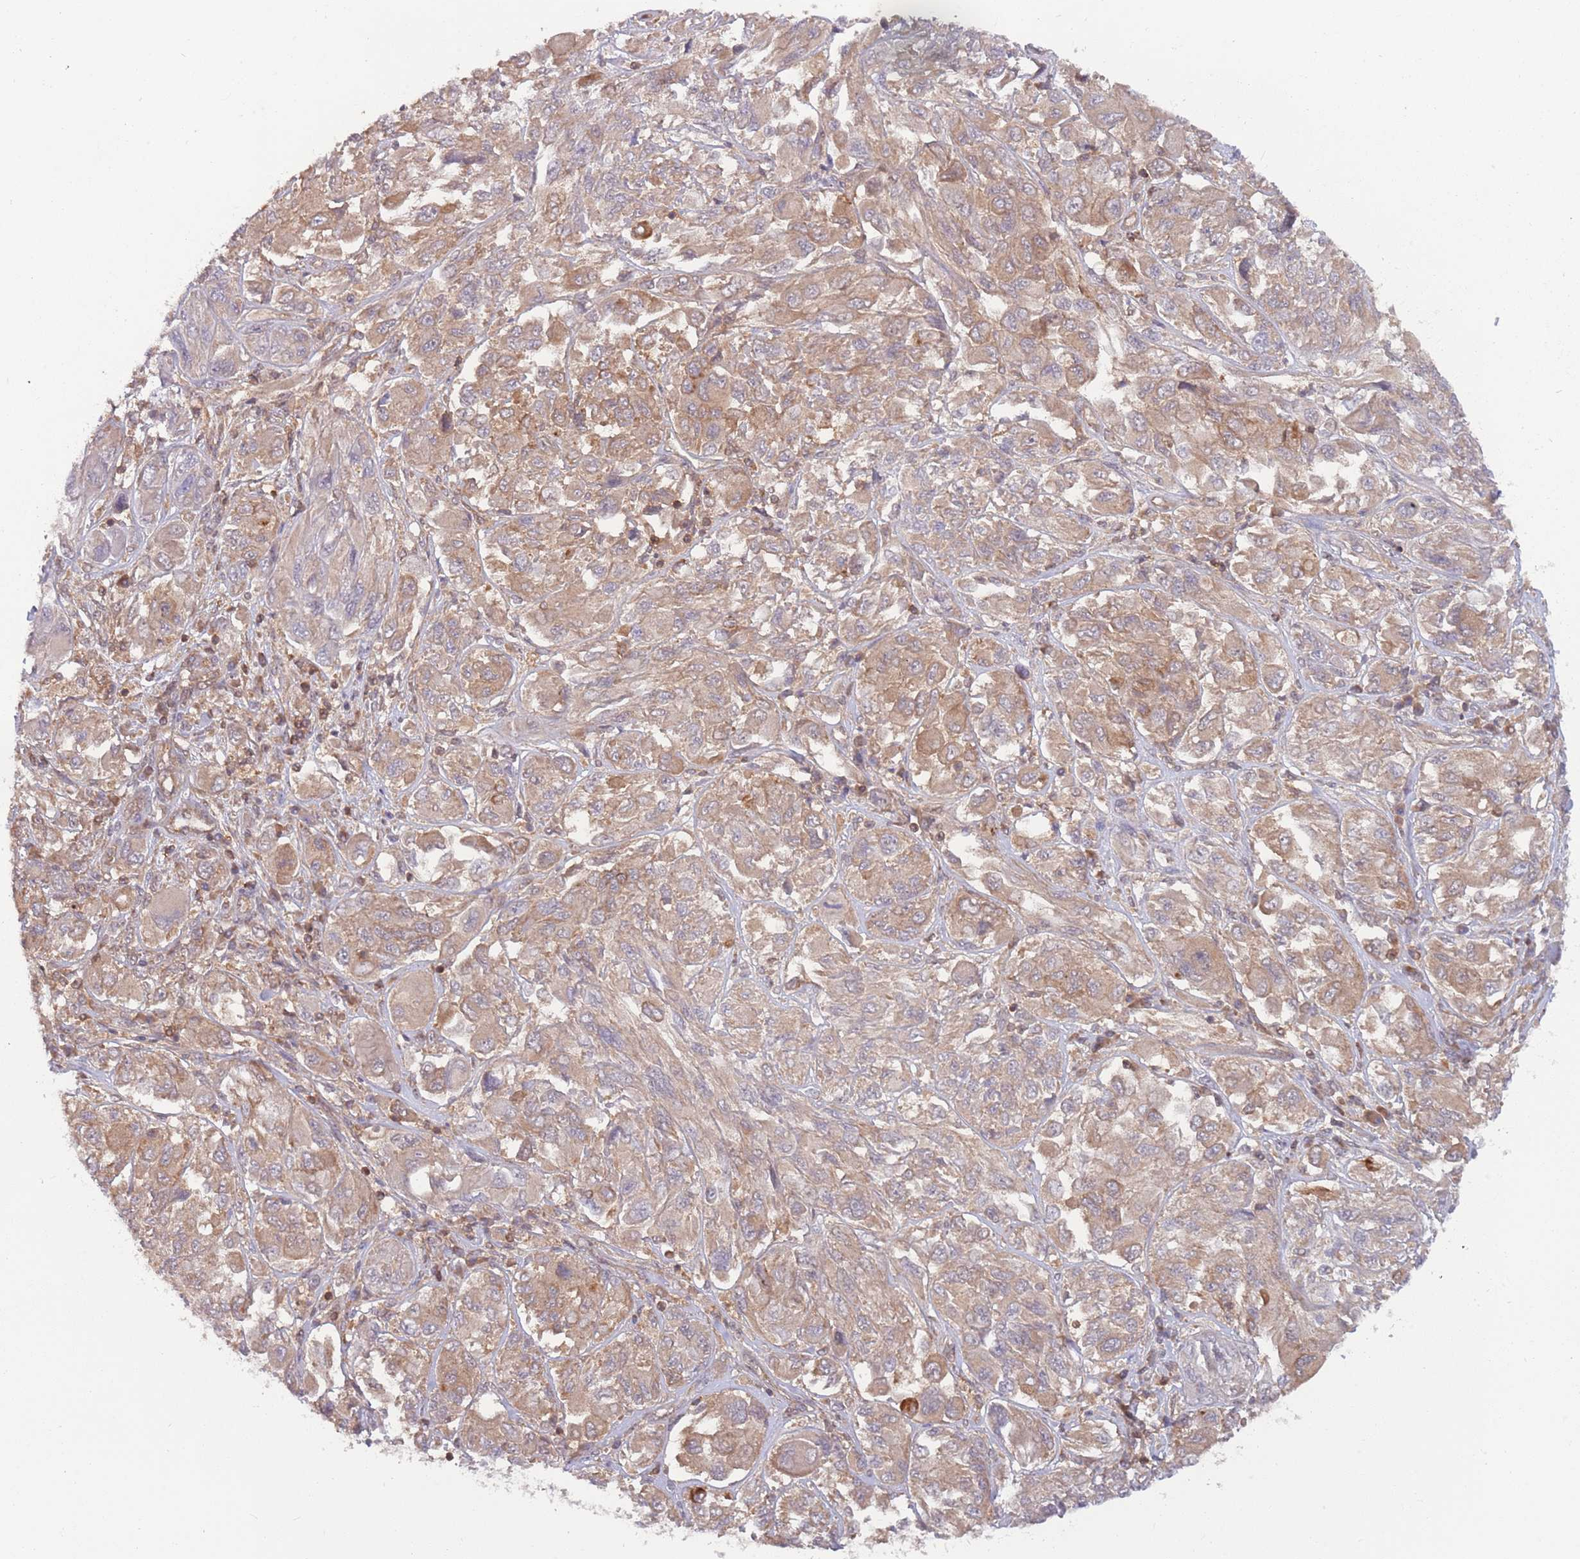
{"staining": {"intensity": "weak", "quantity": ">75%", "location": "cytoplasmic/membranous"}, "tissue": "melanoma", "cell_type": "Tumor cells", "image_type": "cancer", "snomed": [{"axis": "morphology", "description": "Malignant melanoma, NOS"}, {"axis": "topography", "description": "Skin"}], "caption": "Protein analysis of malignant melanoma tissue shows weak cytoplasmic/membranous staining in approximately >75% of tumor cells. (DAB IHC, brown staining for protein, blue staining for nuclei).", "gene": "GSDMD", "patient": {"sex": "female", "age": 91}}